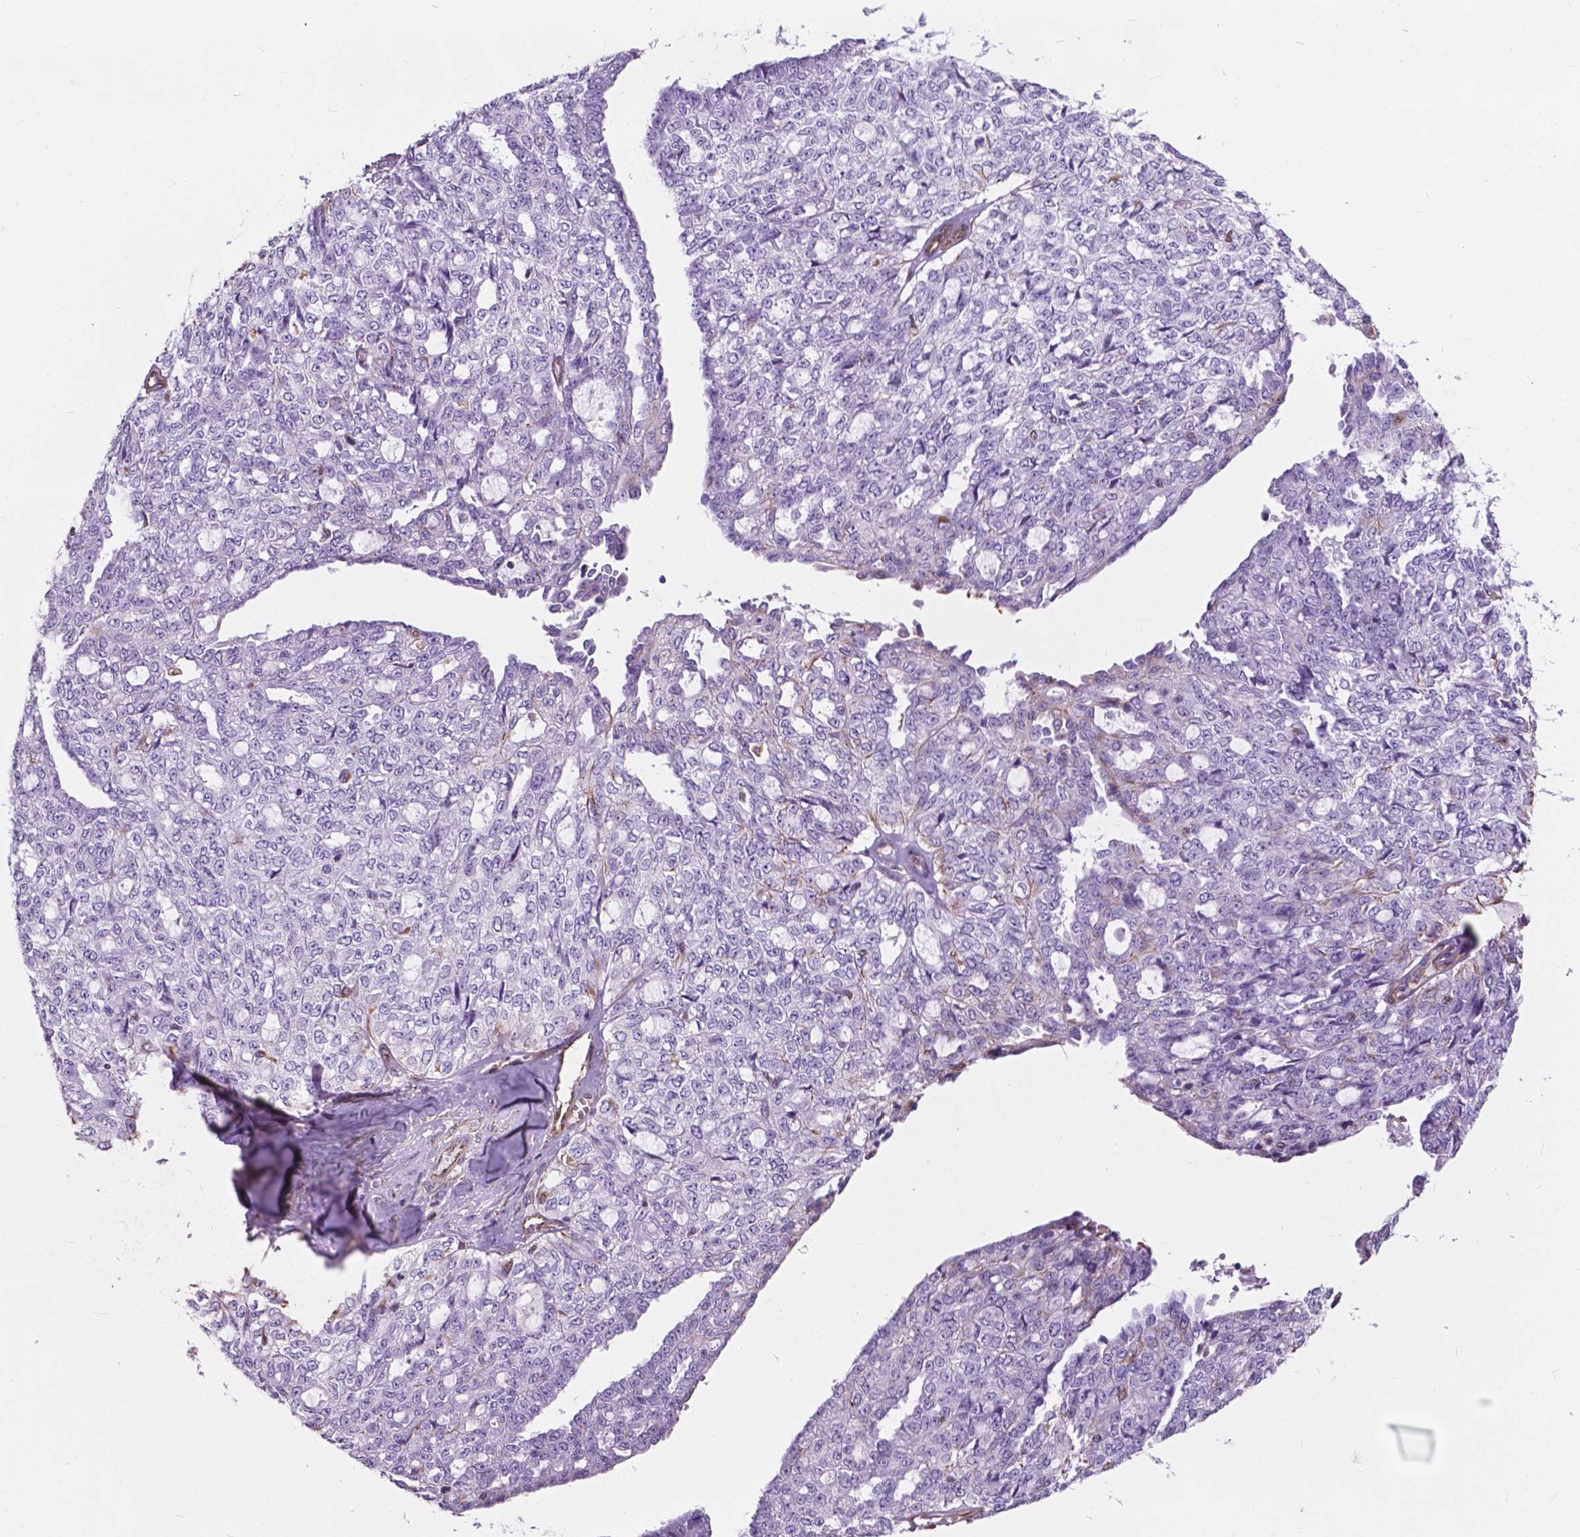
{"staining": {"intensity": "negative", "quantity": "none", "location": "none"}, "tissue": "ovarian cancer", "cell_type": "Tumor cells", "image_type": "cancer", "snomed": [{"axis": "morphology", "description": "Cystadenocarcinoma, serous, NOS"}, {"axis": "topography", "description": "Ovary"}], "caption": "High magnification brightfield microscopy of serous cystadenocarcinoma (ovarian) stained with DAB (brown) and counterstained with hematoxylin (blue): tumor cells show no significant staining.", "gene": "AMOT", "patient": {"sex": "female", "age": 71}}